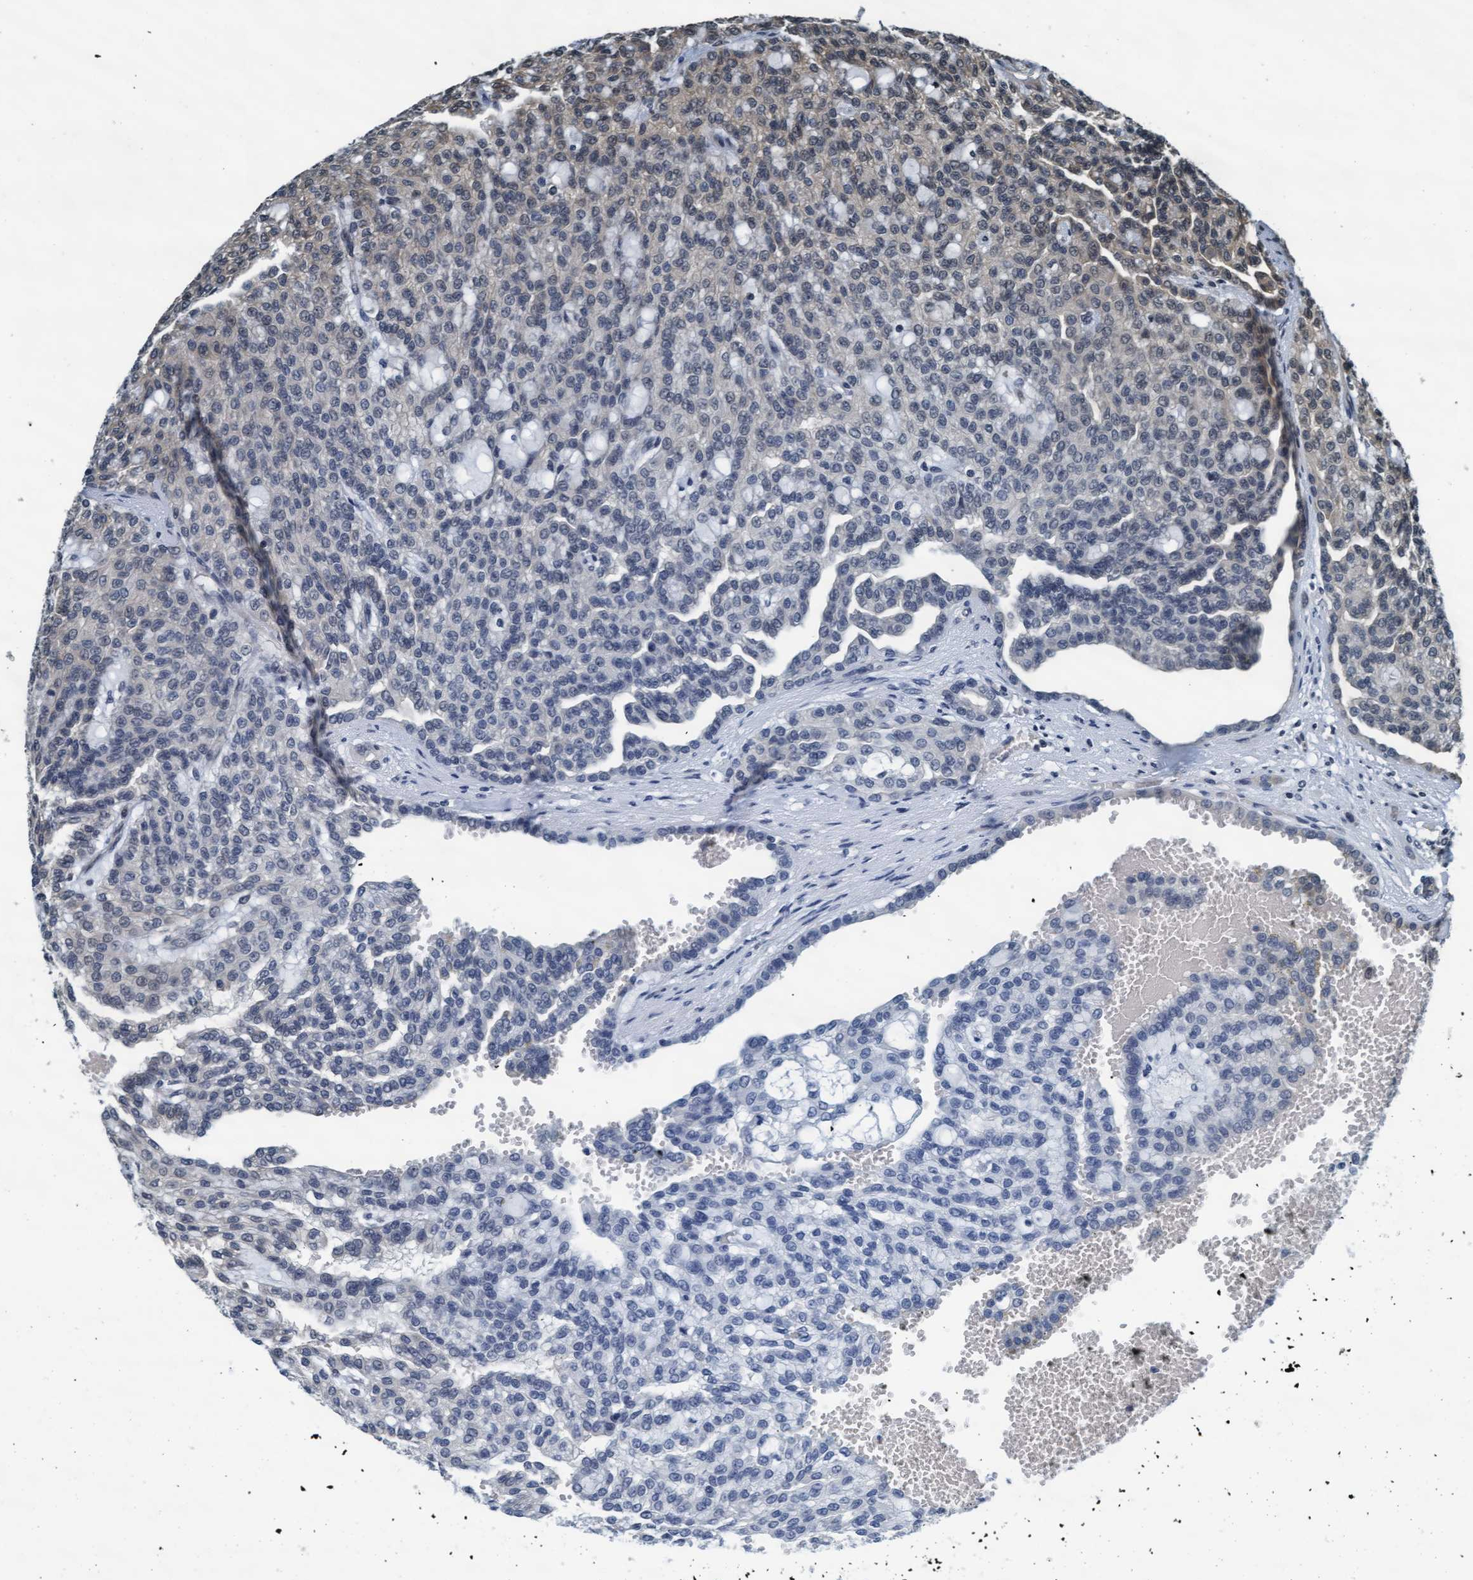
{"staining": {"intensity": "negative", "quantity": "none", "location": "none"}, "tissue": "renal cancer", "cell_type": "Tumor cells", "image_type": "cancer", "snomed": [{"axis": "morphology", "description": "Adenocarcinoma, NOS"}, {"axis": "topography", "description": "Kidney"}], "caption": "IHC histopathology image of neoplastic tissue: human renal cancer (adenocarcinoma) stained with DAB (3,3'-diaminobenzidine) exhibits no significant protein positivity in tumor cells.", "gene": "WASF1", "patient": {"sex": "male", "age": 63}}